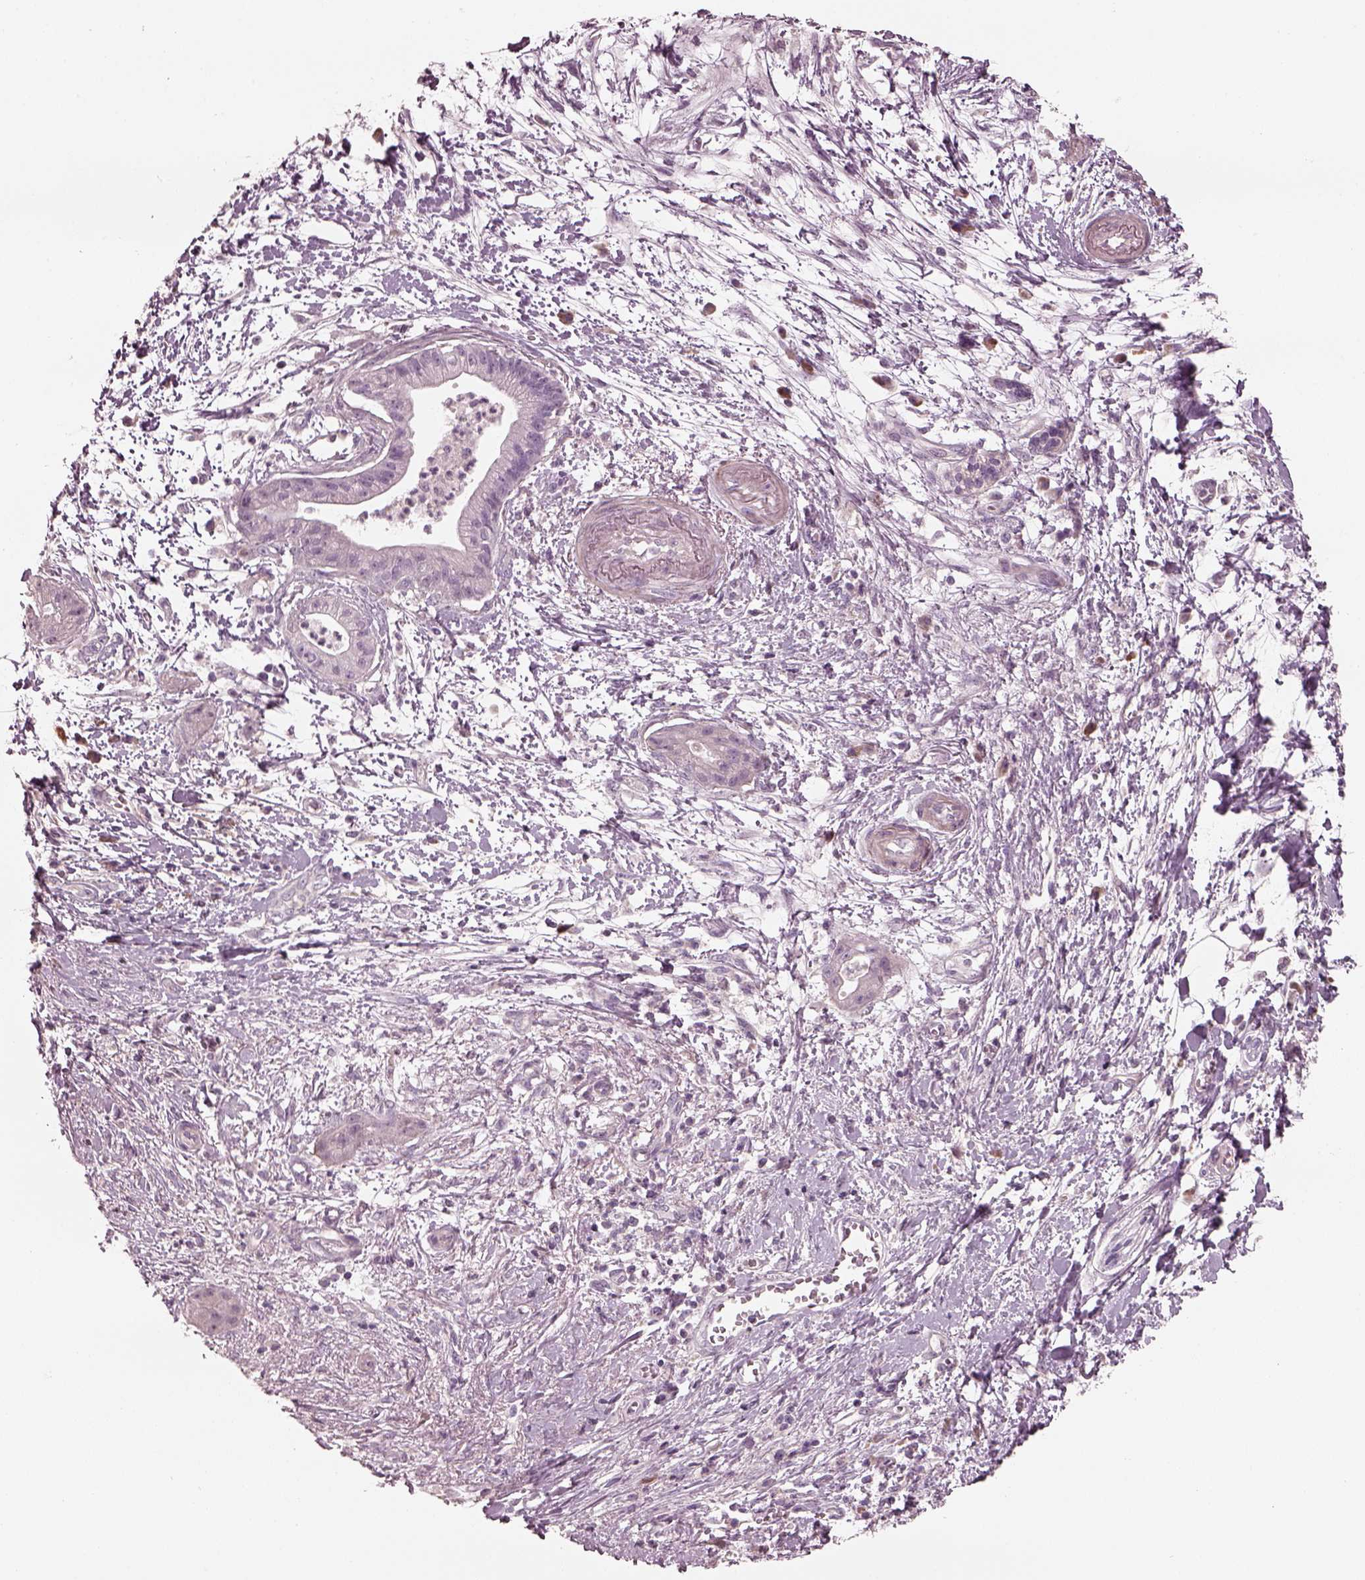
{"staining": {"intensity": "negative", "quantity": "none", "location": "none"}, "tissue": "pancreatic cancer", "cell_type": "Tumor cells", "image_type": "cancer", "snomed": [{"axis": "morphology", "description": "Normal tissue, NOS"}, {"axis": "morphology", "description": "Adenocarcinoma, NOS"}, {"axis": "topography", "description": "Lymph node"}, {"axis": "topography", "description": "Pancreas"}], "caption": "Immunohistochemistry (IHC) image of adenocarcinoma (pancreatic) stained for a protein (brown), which shows no expression in tumor cells.", "gene": "OPTC", "patient": {"sex": "female", "age": 58}}